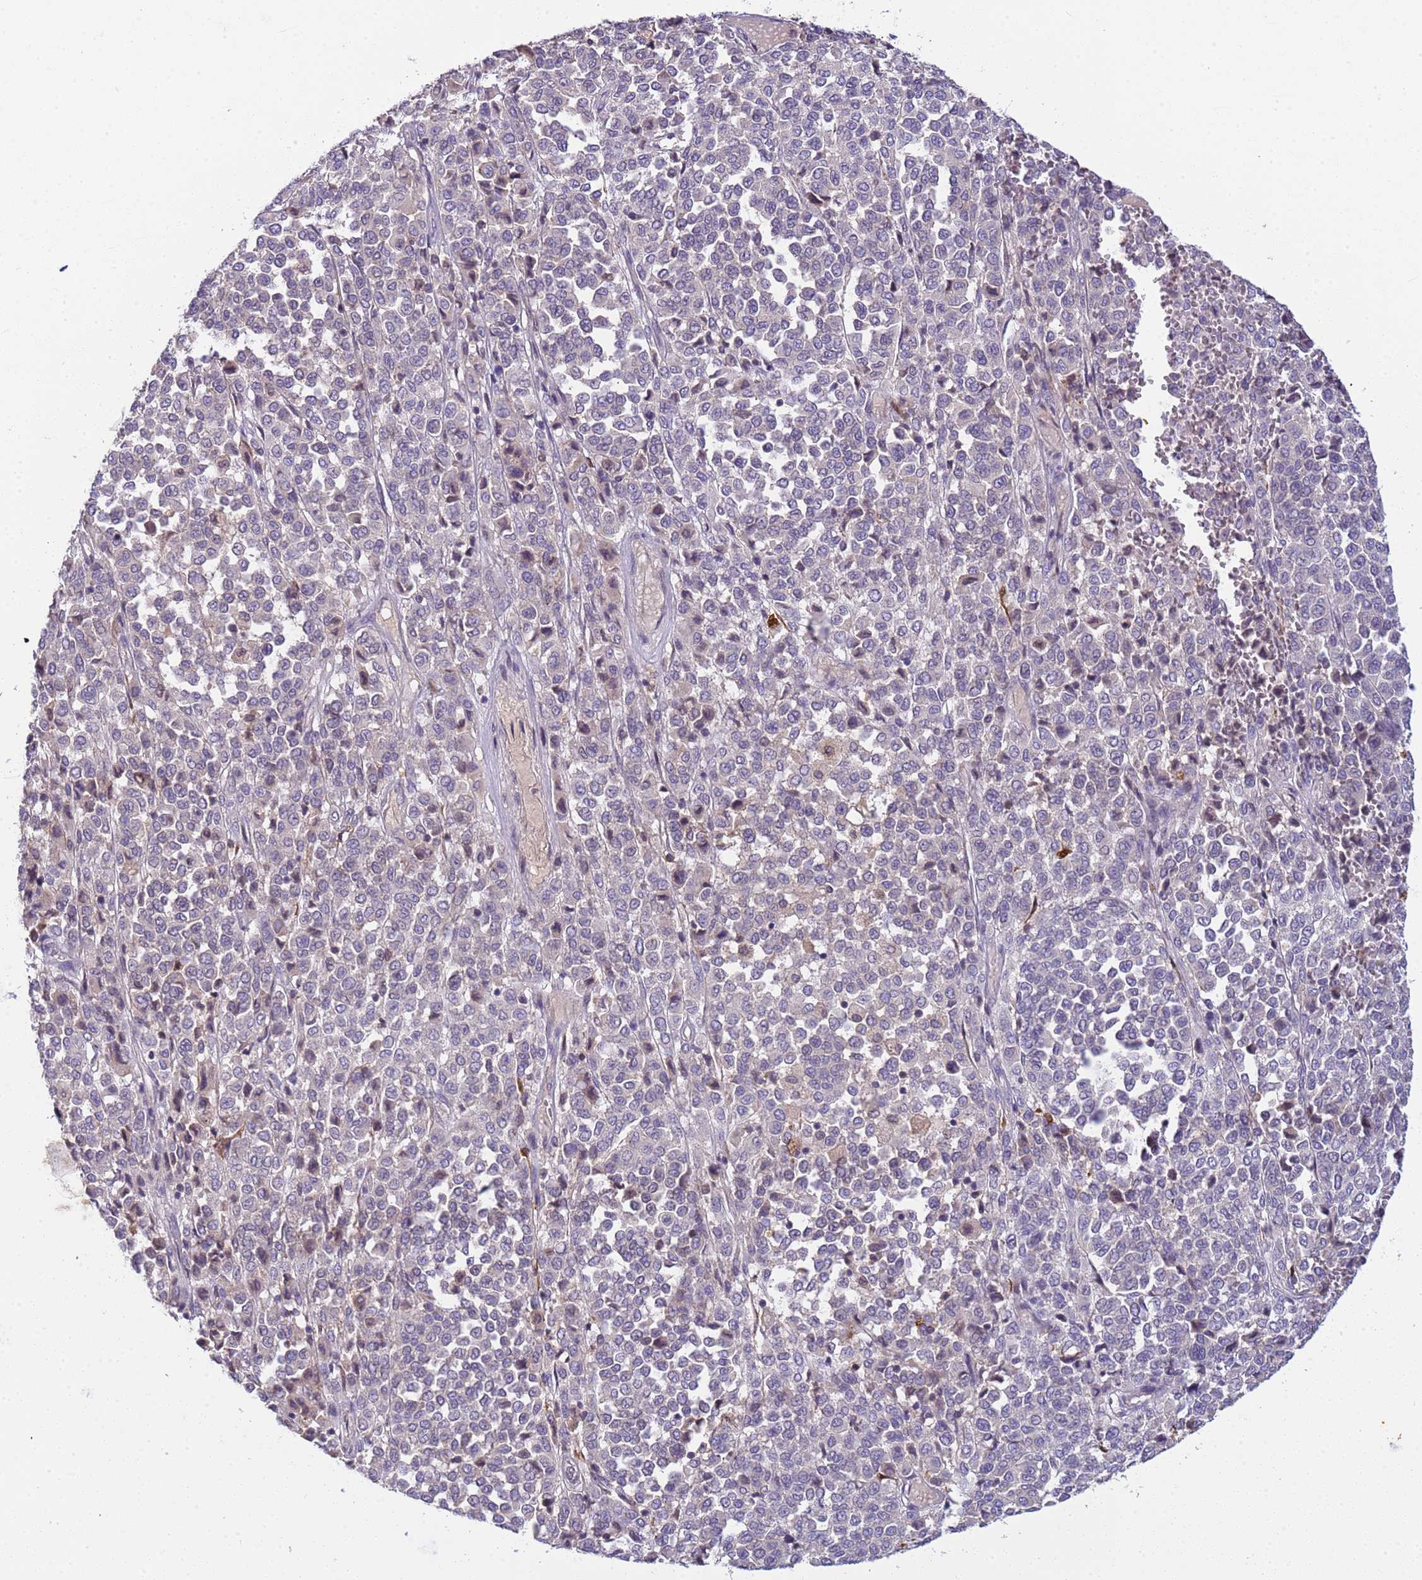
{"staining": {"intensity": "negative", "quantity": "none", "location": "none"}, "tissue": "melanoma", "cell_type": "Tumor cells", "image_type": "cancer", "snomed": [{"axis": "morphology", "description": "Malignant melanoma, Metastatic site"}, {"axis": "topography", "description": "Pancreas"}], "caption": "Human malignant melanoma (metastatic site) stained for a protein using immunohistochemistry demonstrates no positivity in tumor cells.", "gene": "PLCXD3", "patient": {"sex": "female", "age": 30}}